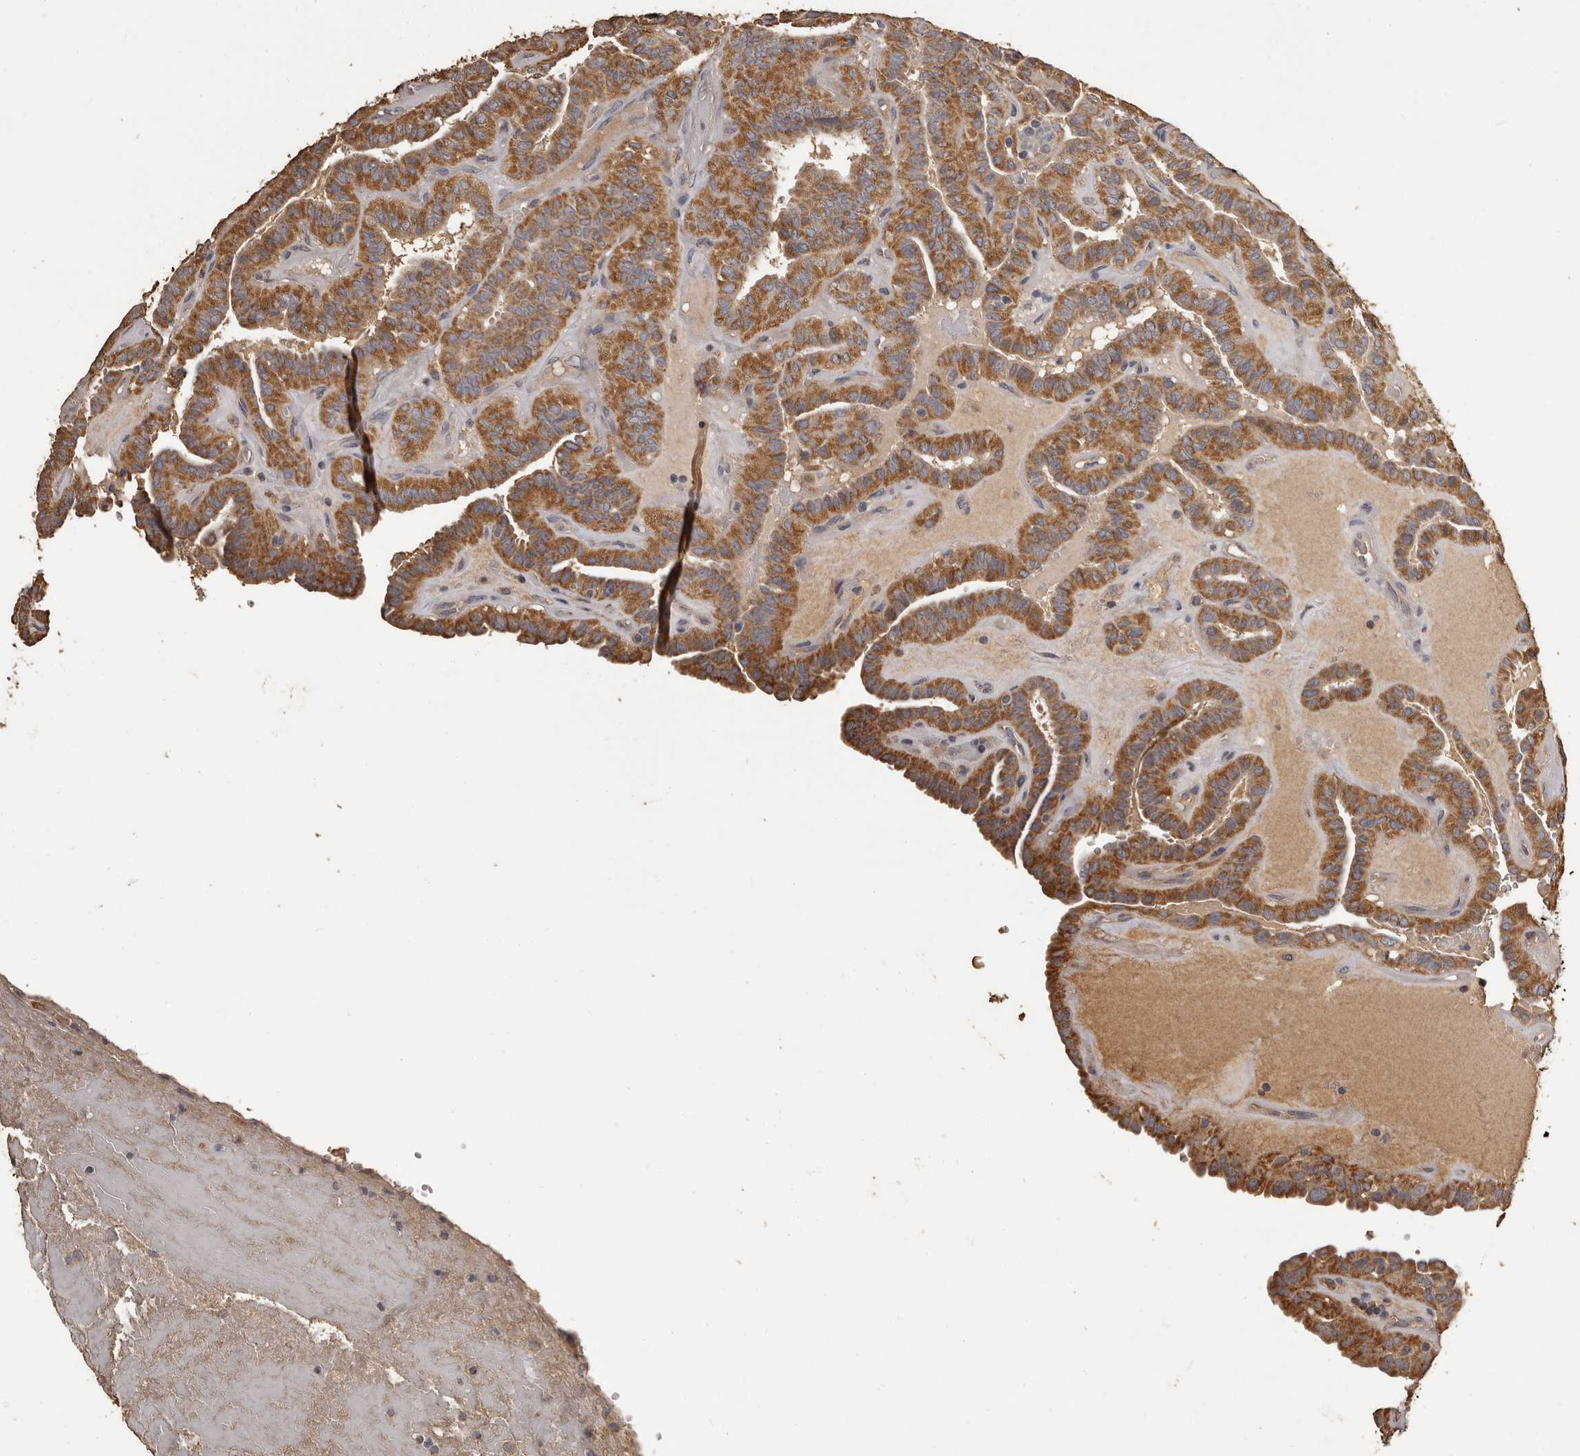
{"staining": {"intensity": "moderate", "quantity": ">75%", "location": "cytoplasmic/membranous"}, "tissue": "thyroid cancer", "cell_type": "Tumor cells", "image_type": "cancer", "snomed": [{"axis": "morphology", "description": "Papillary adenocarcinoma, NOS"}, {"axis": "topography", "description": "Thyroid gland"}], "caption": "Brown immunohistochemical staining in thyroid papillary adenocarcinoma shows moderate cytoplasmic/membranous positivity in approximately >75% of tumor cells. The protein of interest is shown in brown color, while the nuclei are stained blue.", "gene": "MGAT5", "patient": {"sex": "male", "age": 77}}